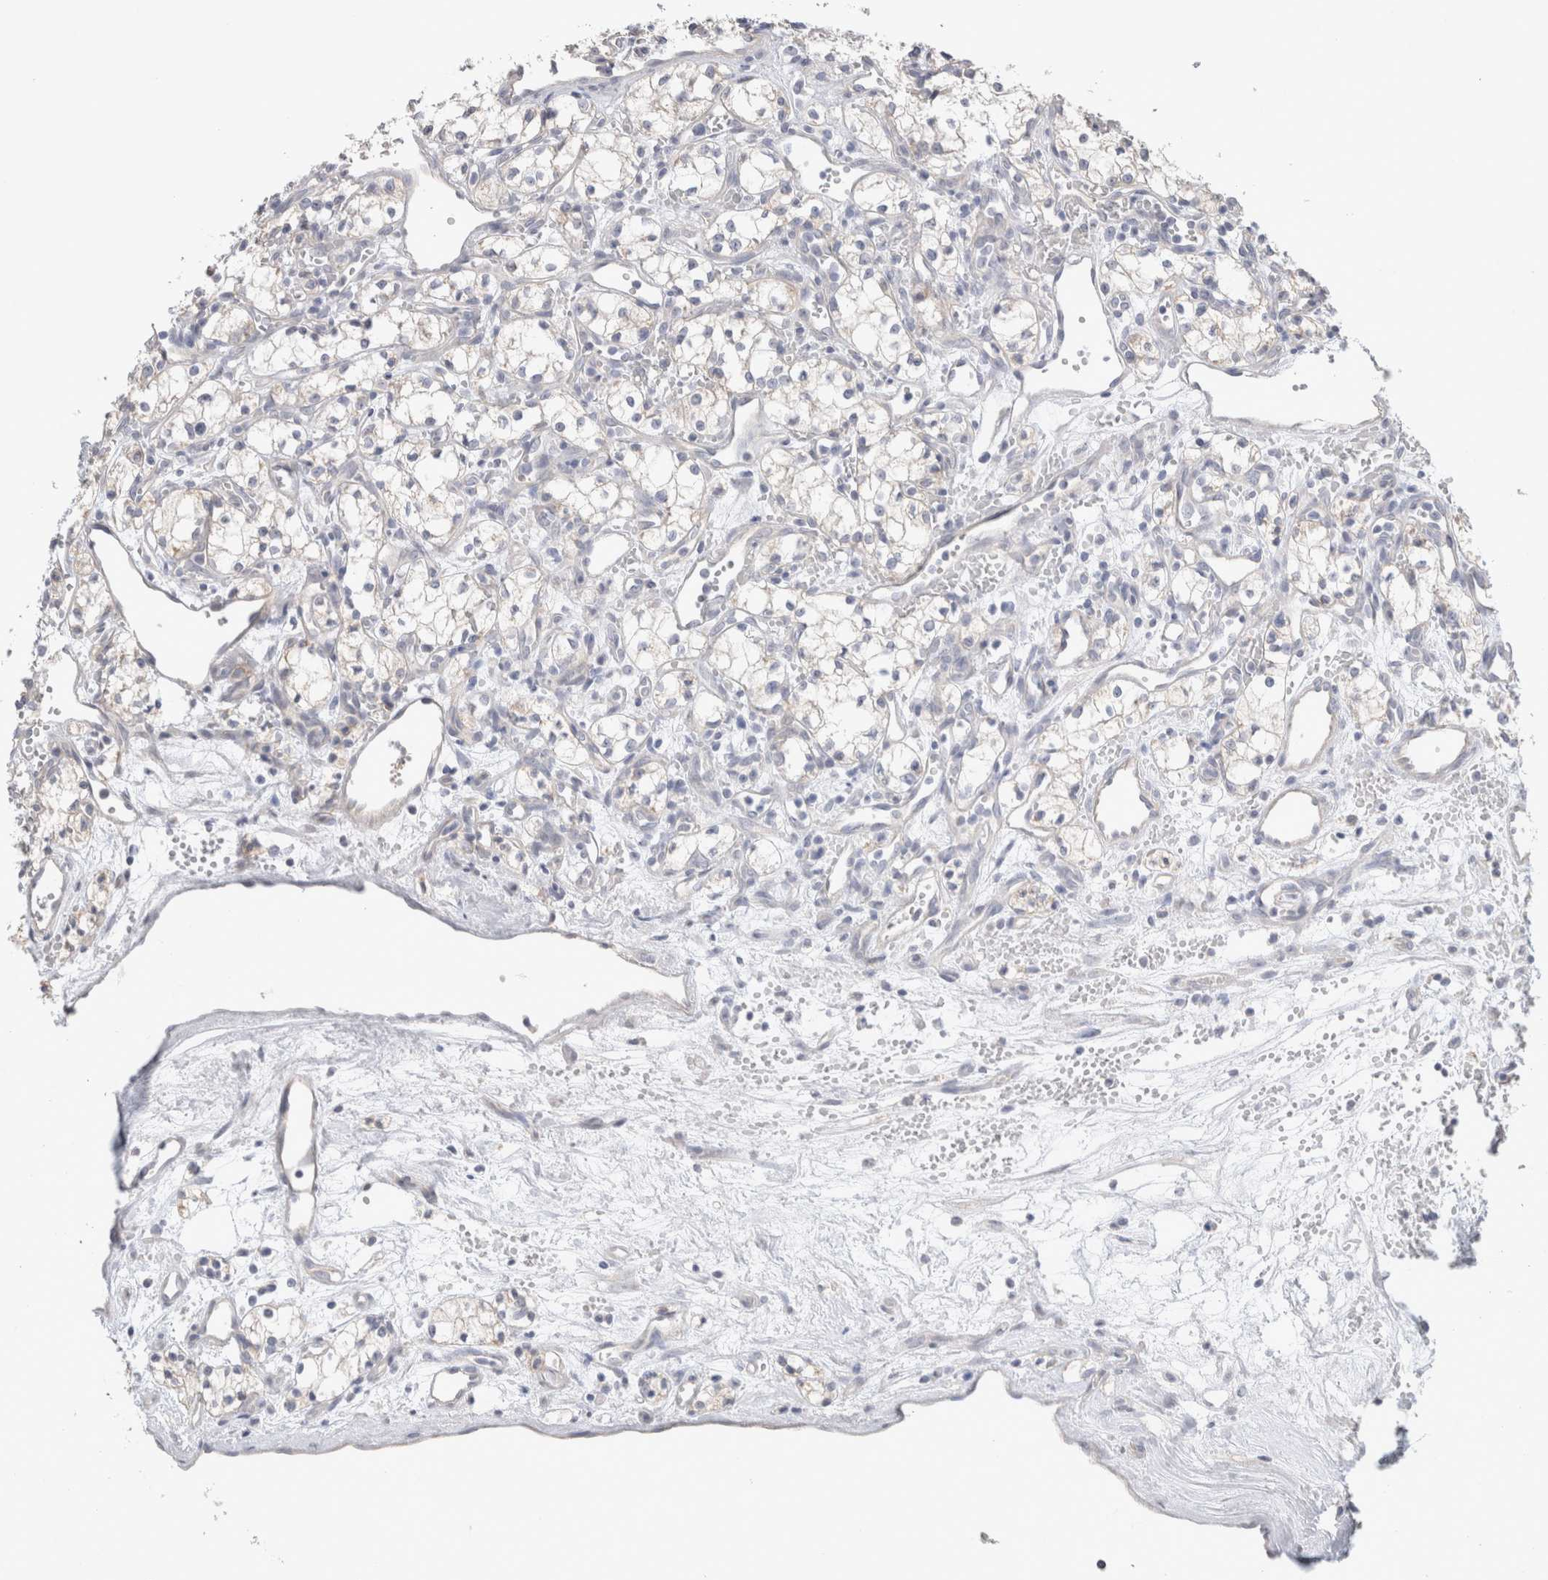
{"staining": {"intensity": "negative", "quantity": "none", "location": "none"}, "tissue": "renal cancer", "cell_type": "Tumor cells", "image_type": "cancer", "snomed": [{"axis": "morphology", "description": "Adenocarcinoma, NOS"}, {"axis": "topography", "description": "Kidney"}], "caption": "Immunohistochemistry (IHC) micrograph of neoplastic tissue: renal adenocarcinoma stained with DAB (3,3'-diaminobenzidine) reveals no significant protein positivity in tumor cells. (Brightfield microscopy of DAB (3,3'-diaminobenzidine) immunohistochemistry at high magnification).", "gene": "DMD", "patient": {"sex": "male", "age": 59}}